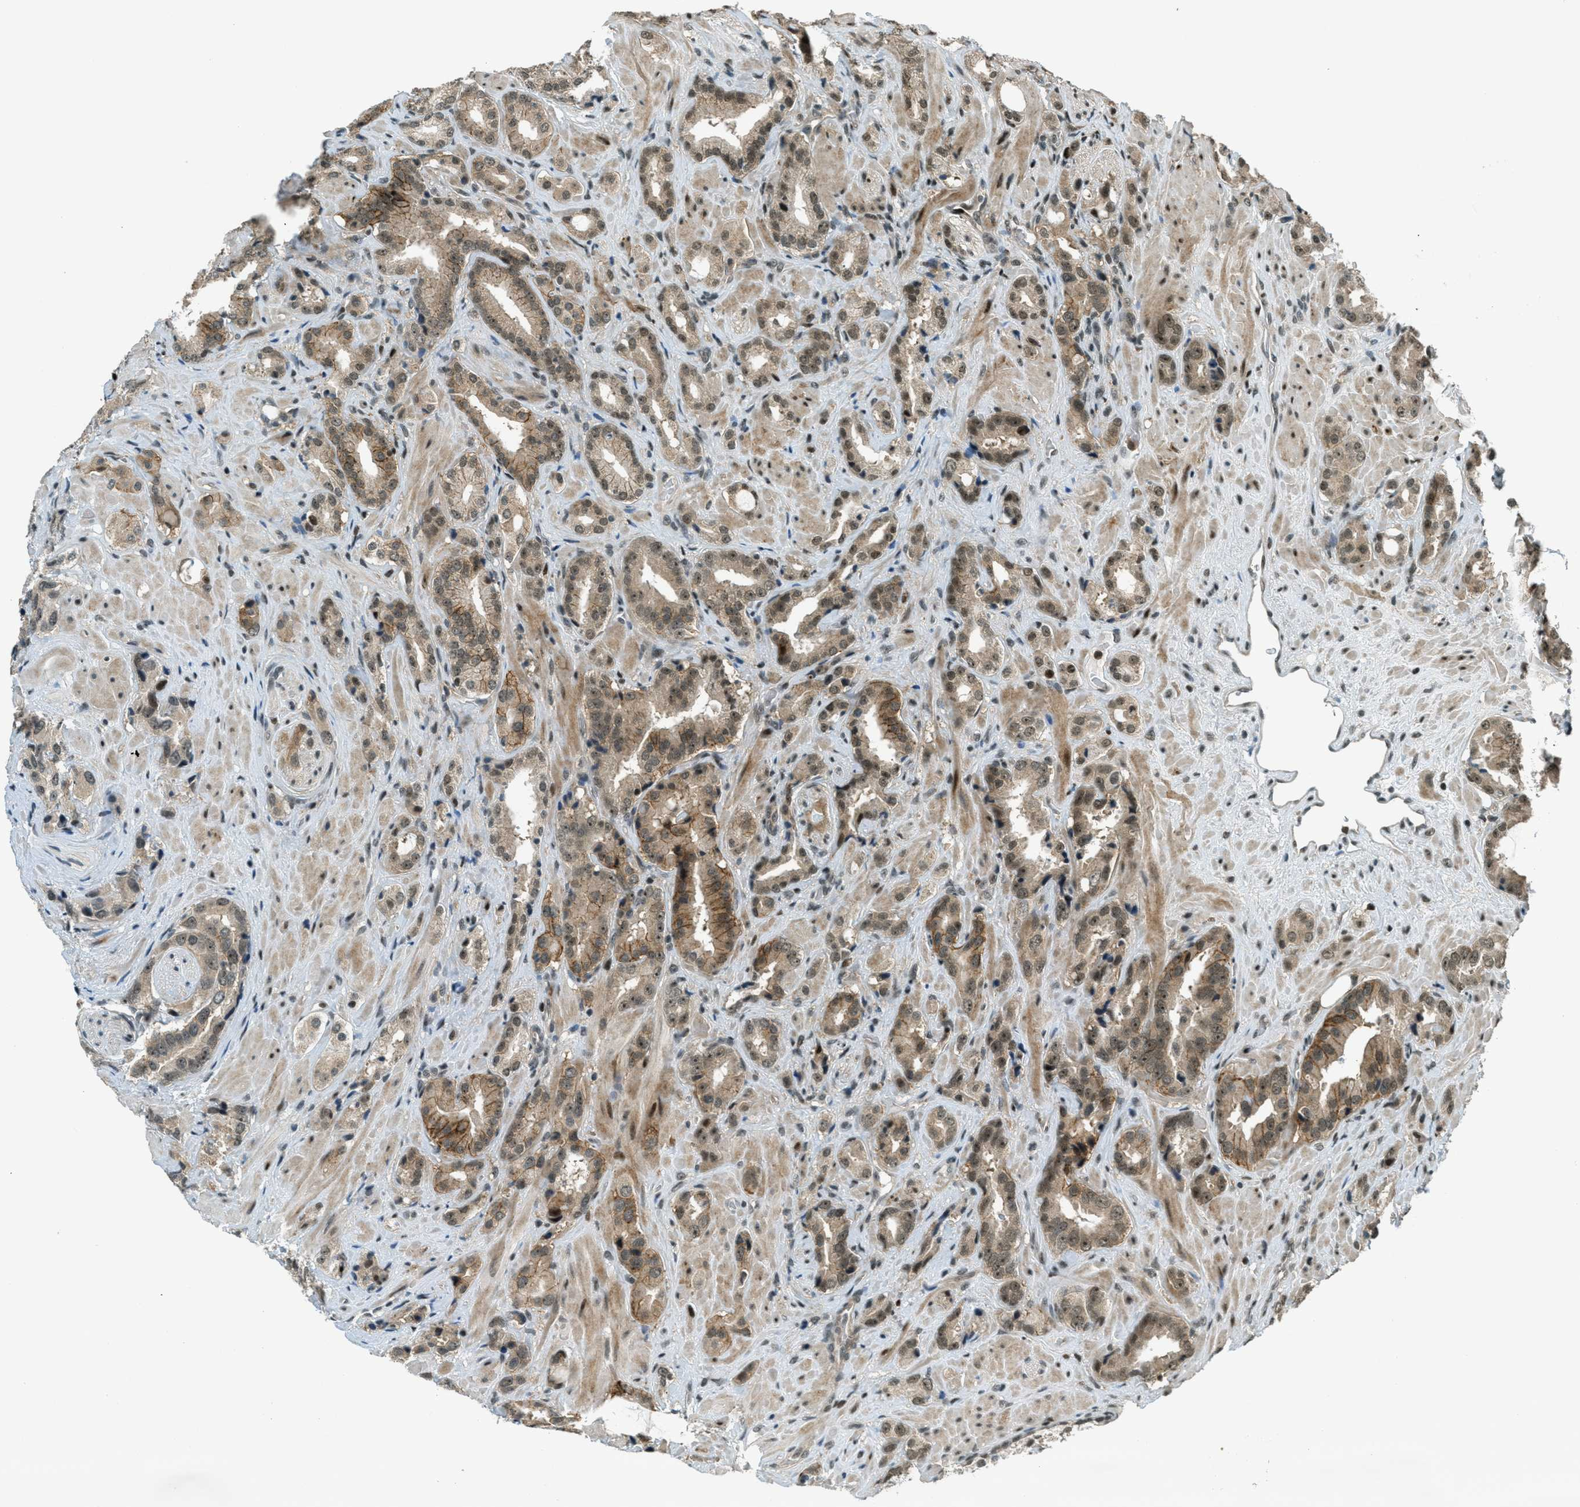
{"staining": {"intensity": "moderate", "quantity": ">75%", "location": "cytoplasmic/membranous,nuclear"}, "tissue": "prostate cancer", "cell_type": "Tumor cells", "image_type": "cancer", "snomed": [{"axis": "morphology", "description": "Adenocarcinoma, High grade"}, {"axis": "topography", "description": "Prostate"}], "caption": "Prostate high-grade adenocarcinoma stained for a protein (brown) exhibits moderate cytoplasmic/membranous and nuclear positive staining in about >75% of tumor cells.", "gene": "FOXM1", "patient": {"sex": "male", "age": 64}}